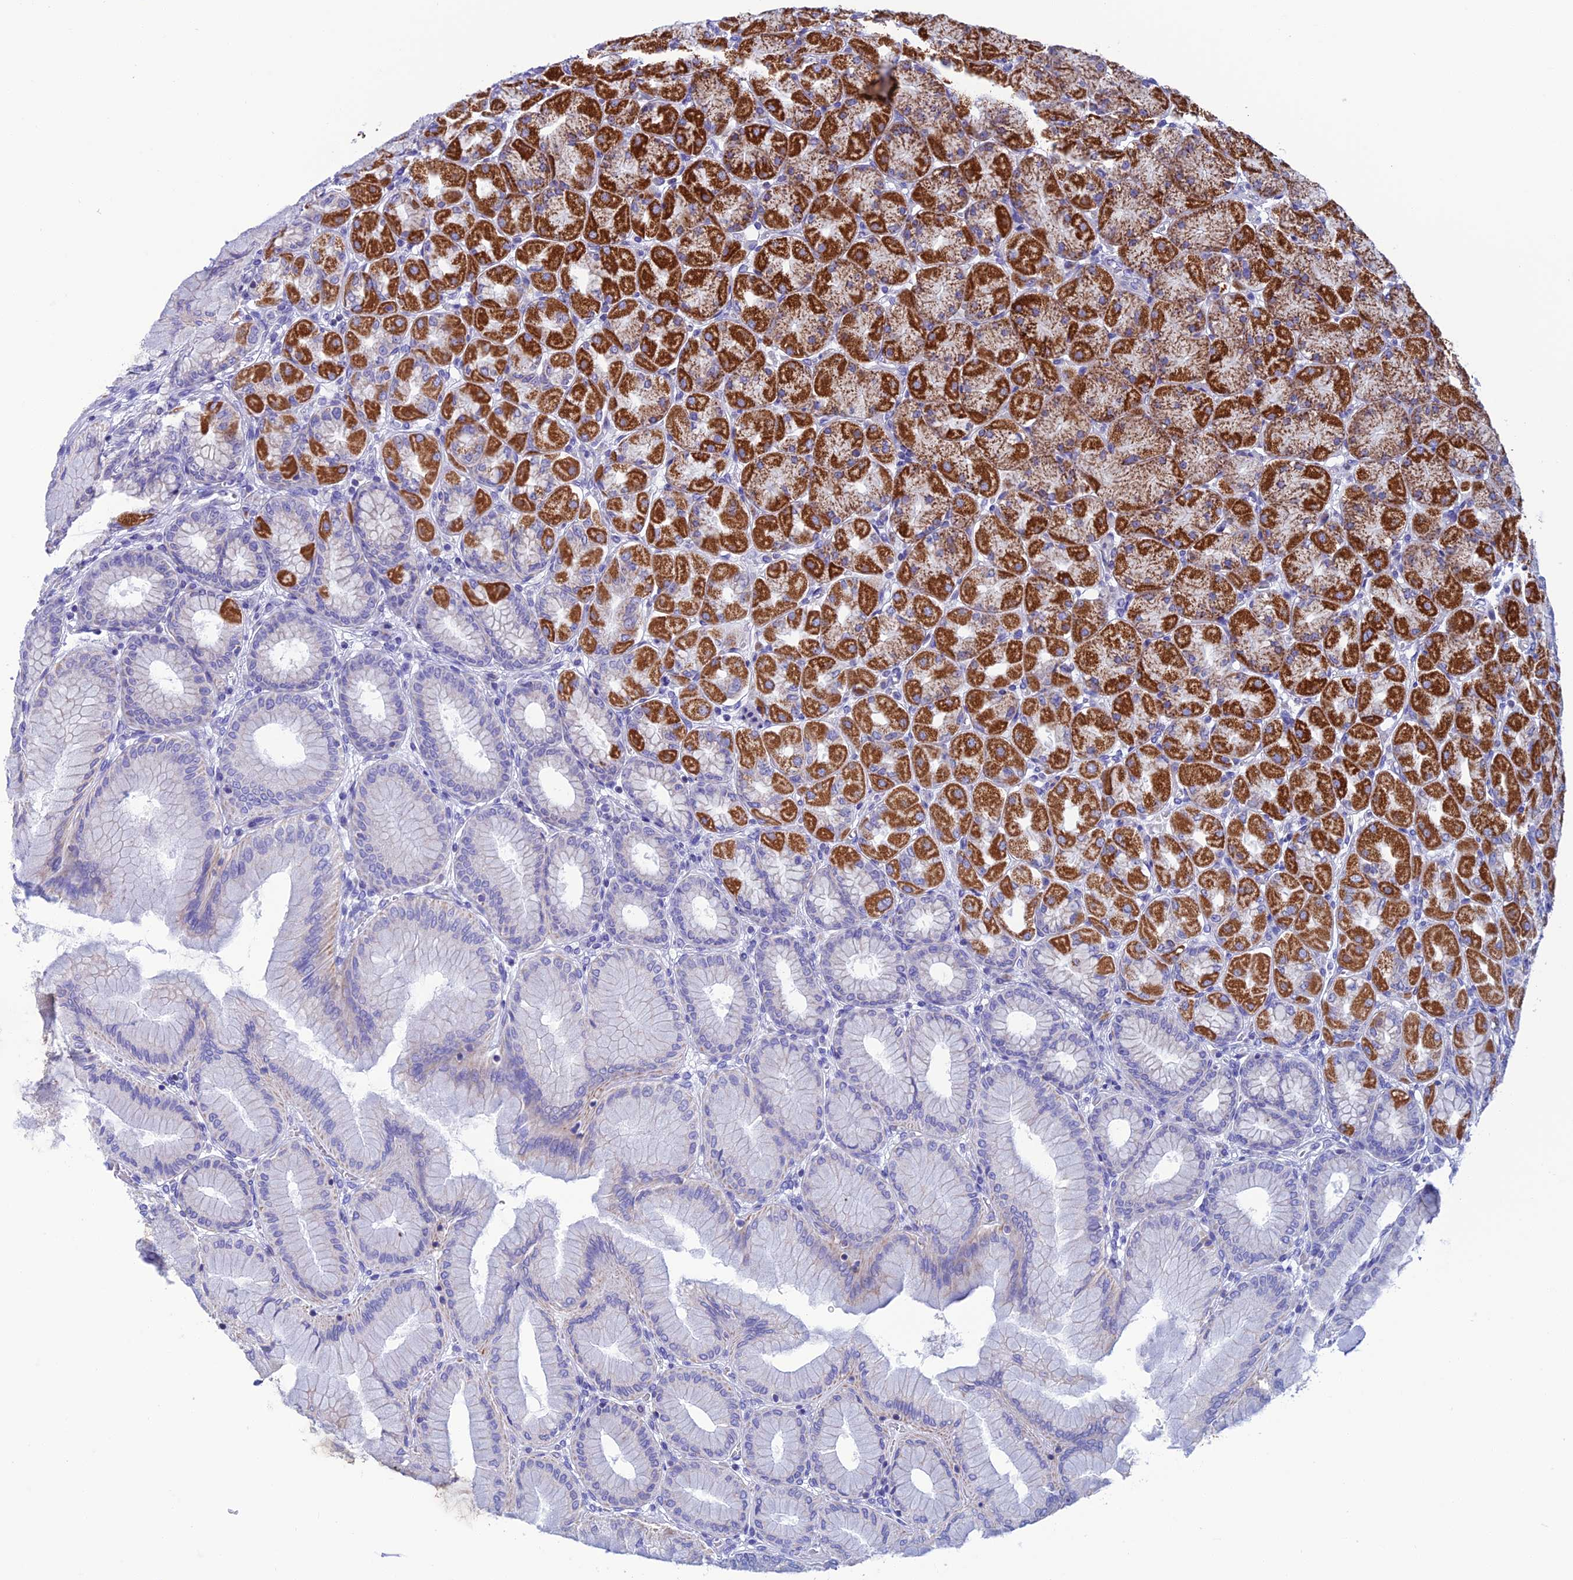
{"staining": {"intensity": "strong", "quantity": "25%-75%", "location": "cytoplasmic/membranous"}, "tissue": "stomach", "cell_type": "Glandular cells", "image_type": "normal", "snomed": [{"axis": "morphology", "description": "Normal tissue, NOS"}, {"axis": "topography", "description": "Stomach, upper"}], "caption": "A high-resolution micrograph shows IHC staining of benign stomach, which demonstrates strong cytoplasmic/membranous positivity in about 25%-75% of glandular cells. Immunohistochemistry (ihc) stains the protein in brown and the nuclei are stained blue.", "gene": "NXPE4", "patient": {"sex": "female", "age": 56}}